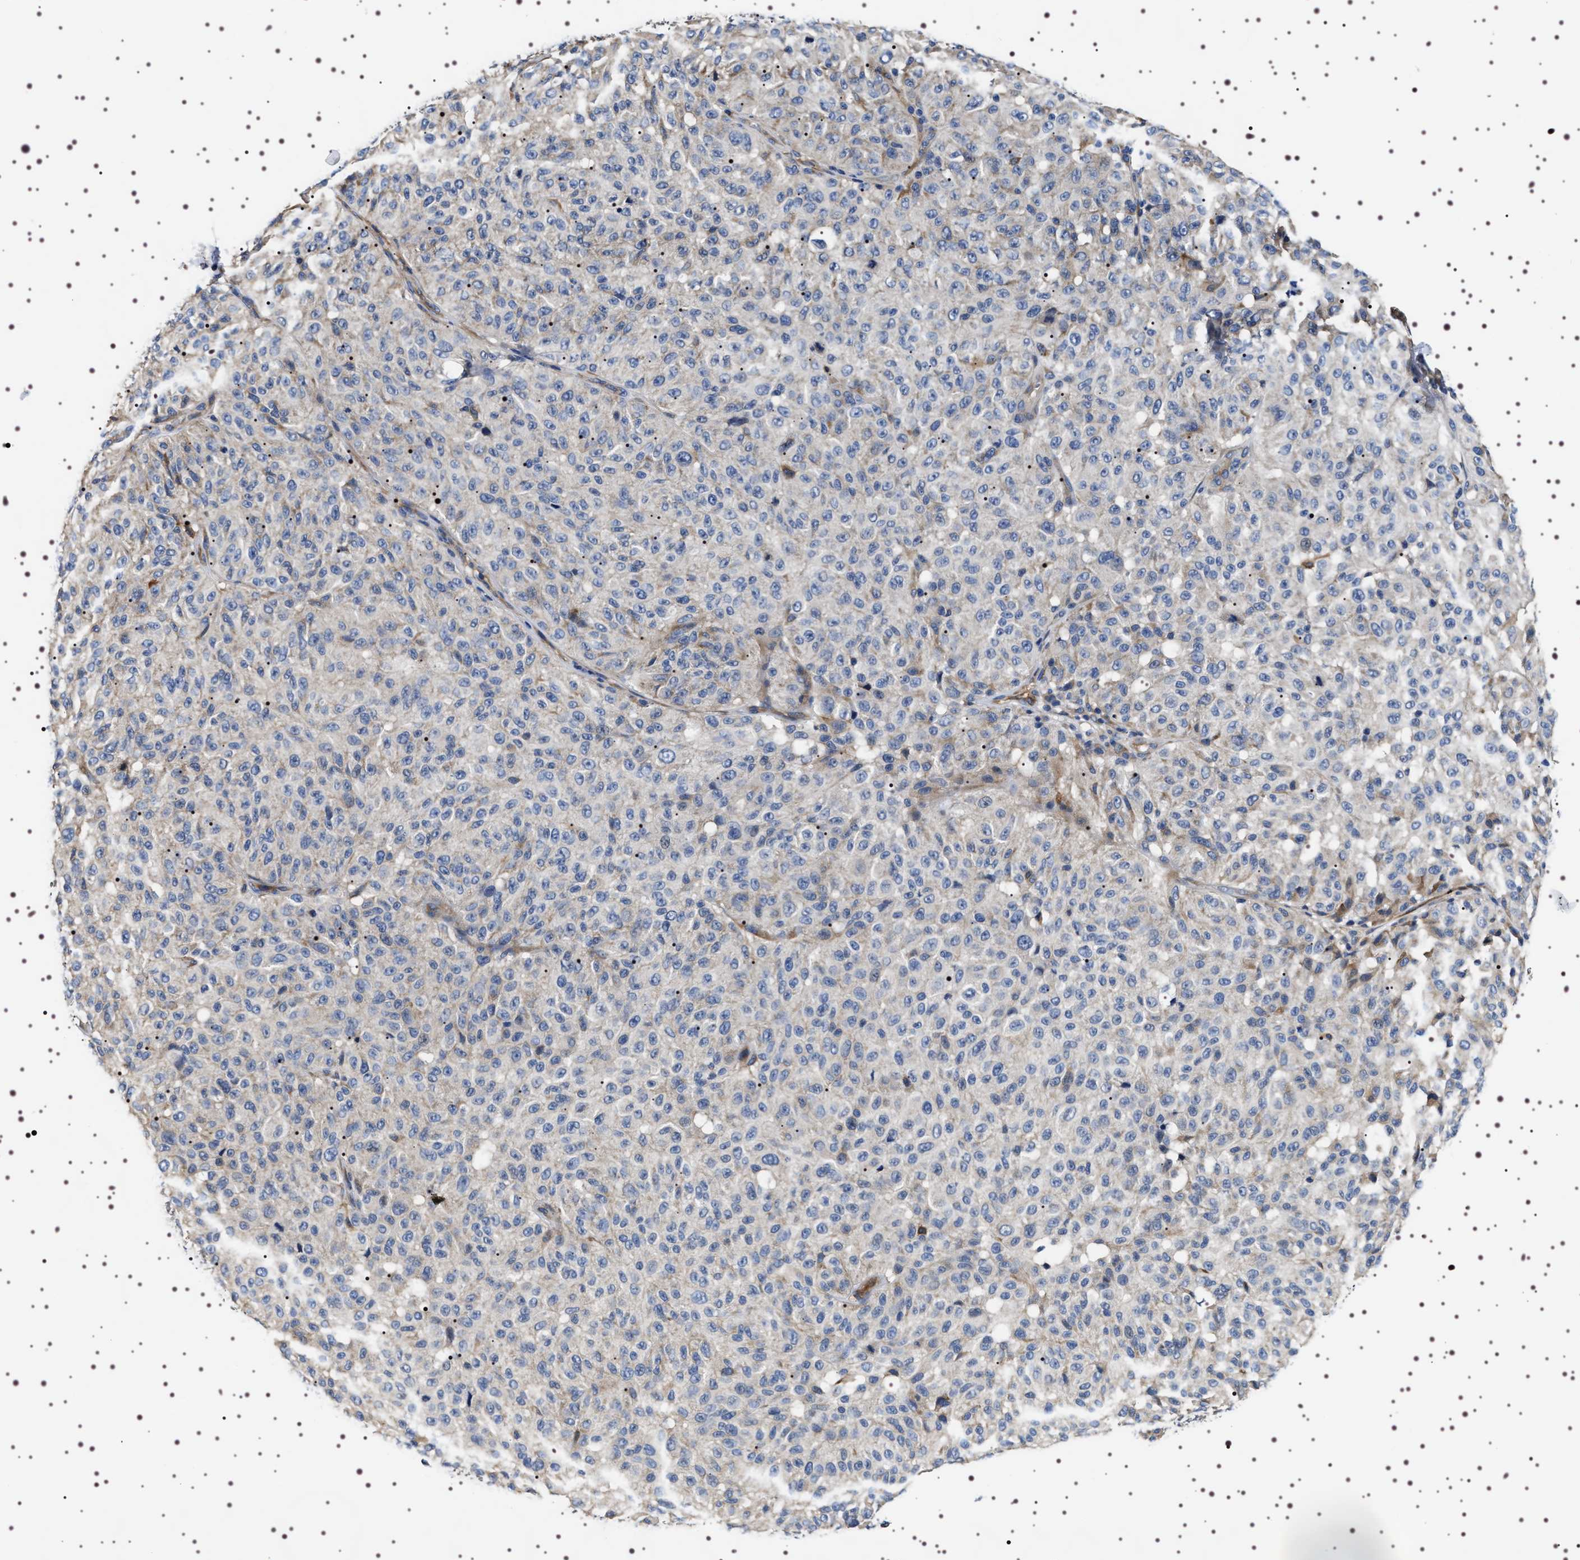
{"staining": {"intensity": "weak", "quantity": "<25%", "location": "cytoplasmic/membranous"}, "tissue": "melanoma", "cell_type": "Tumor cells", "image_type": "cancer", "snomed": [{"axis": "morphology", "description": "Malignant melanoma, NOS"}, {"axis": "topography", "description": "Skin"}], "caption": "Immunohistochemical staining of human melanoma shows no significant expression in tumor cells.", "gene": "ALPL", "patient": {"sex": "female", "age": 46}}